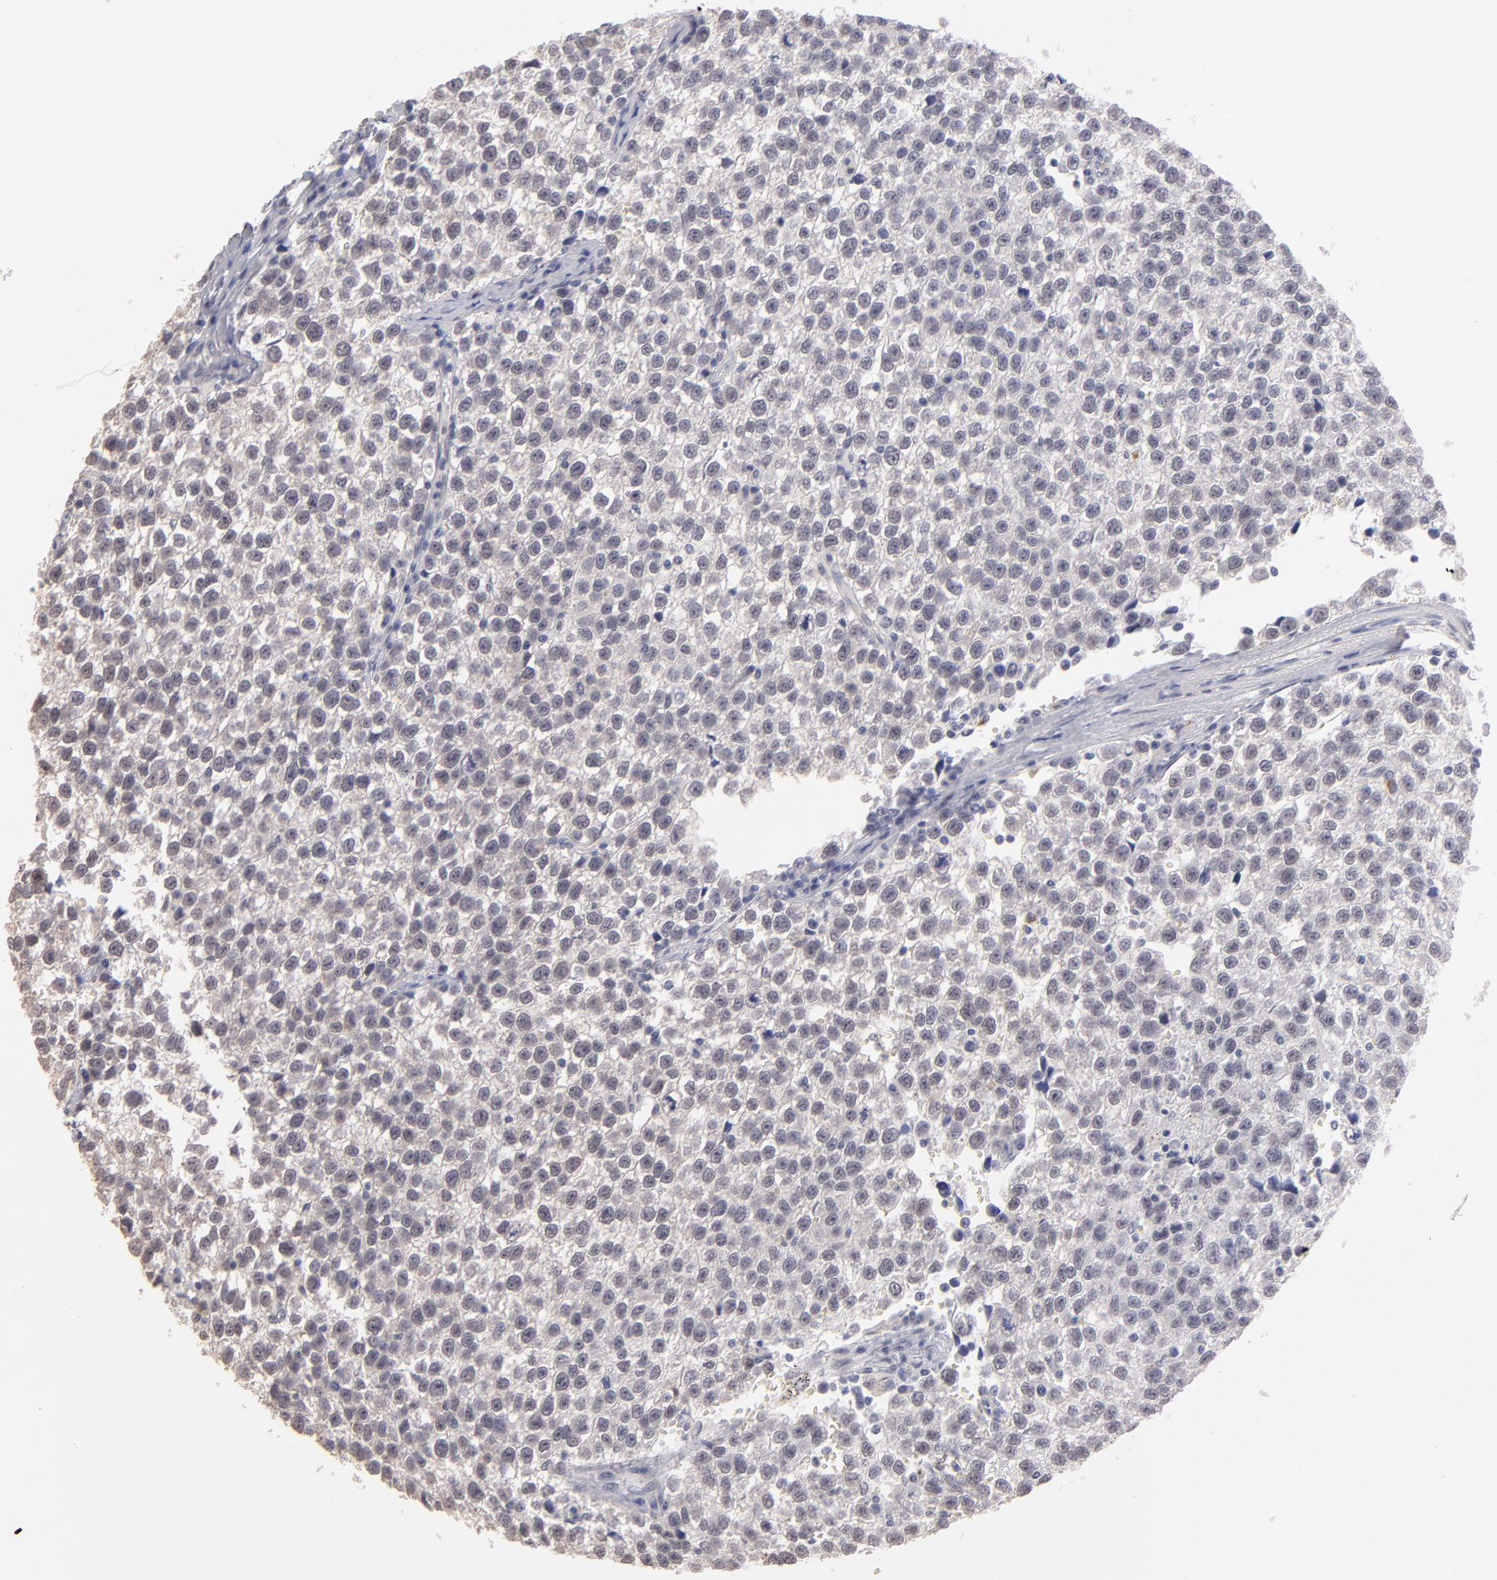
{"staining": {"intensity": "negative", "quantity": "none", "location": "none"}, "tissue": "testis cancer", "cell_type": "Tumor cells", "image_type": "cancer", "snomed": [{"axis": "morphology", "description": "Seminoma, NOS"}, {"axis": "topography", "description": "Testis"}], "caption": "The immunohistochemistry micrograph has no significant expression in tumor cells of testis seminoma tissue.", "gene": "MGAM", "patient": {"sex": "male", "age": 35}}